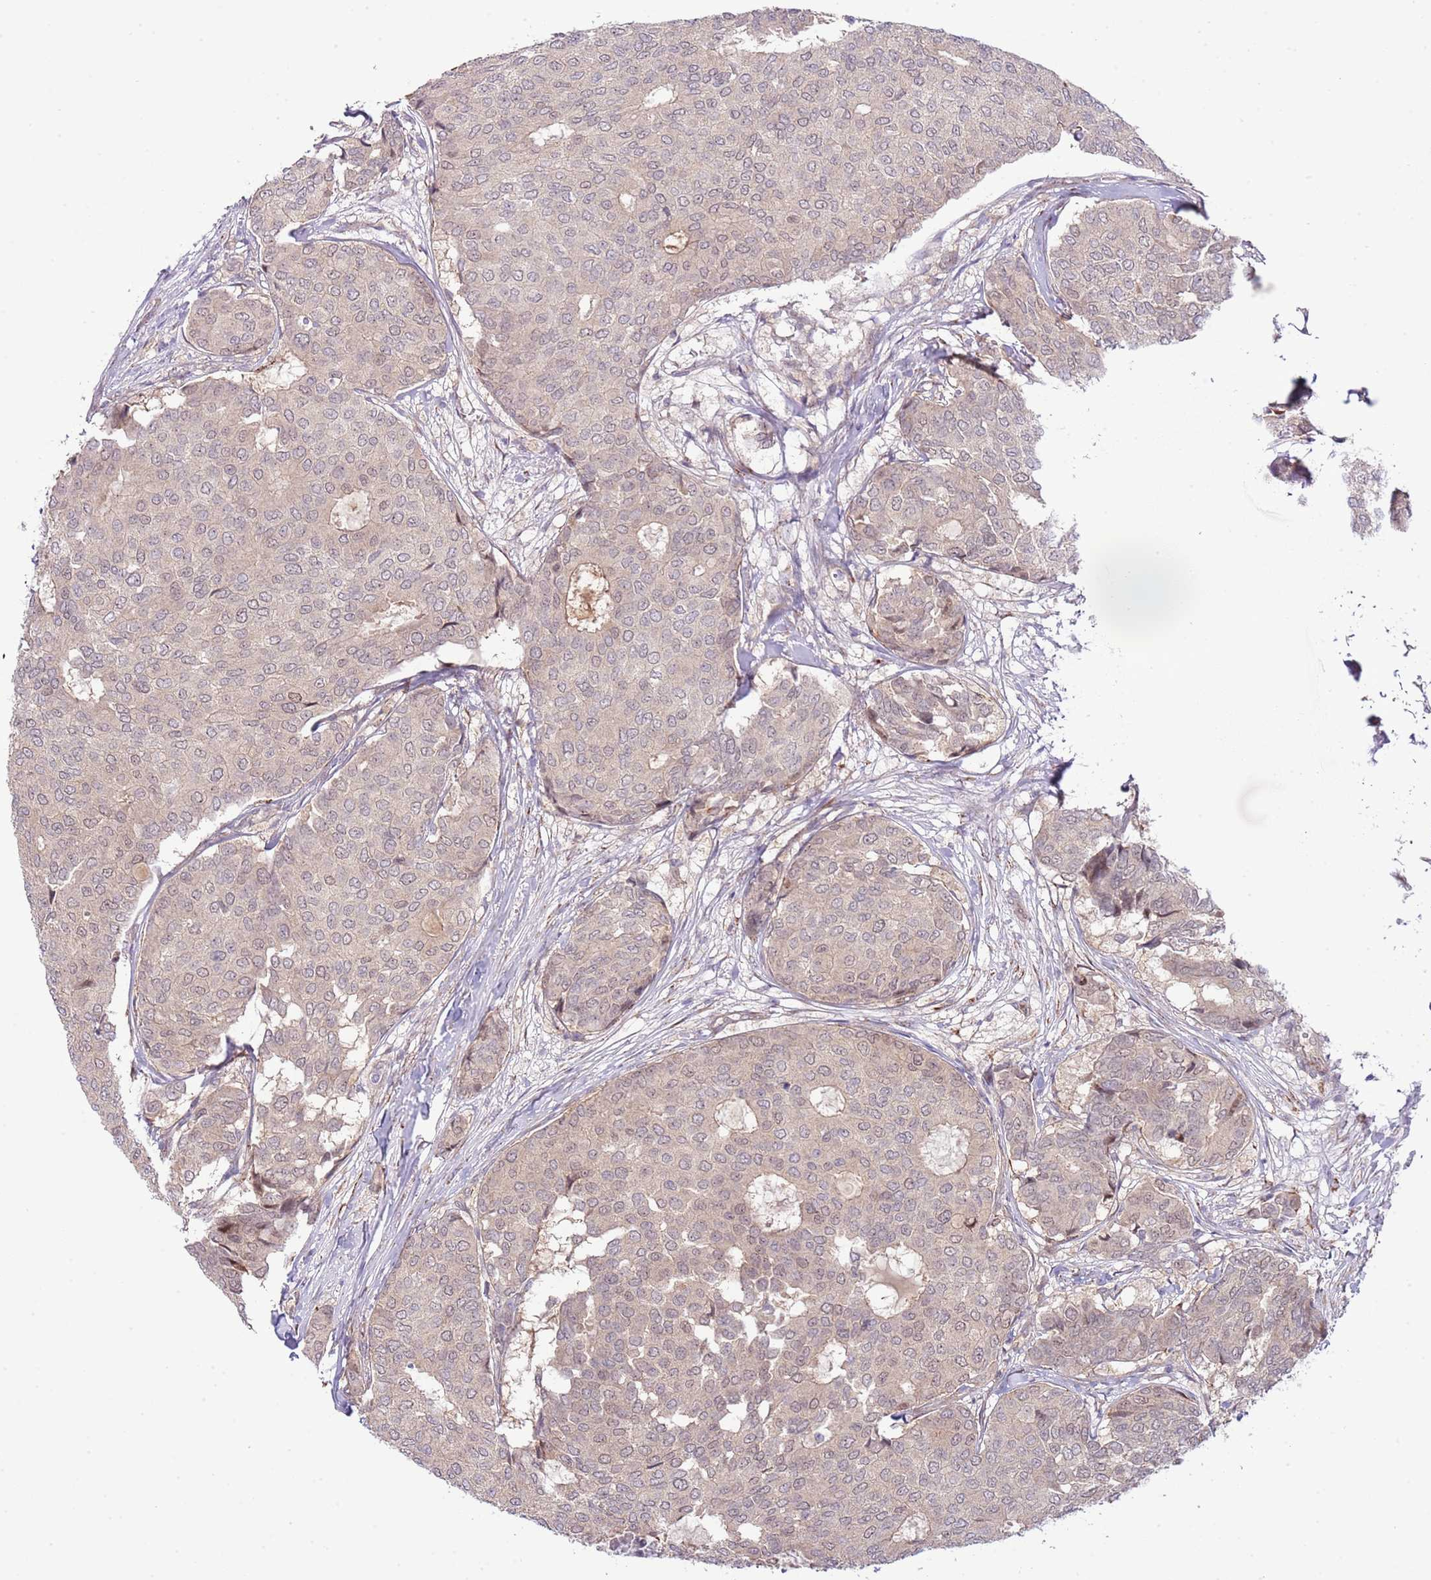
{"staining": {"intensity": "weak", "quantity": "<25%", "location": "cytoplasmic/membranous,nuclear"}, "tissue": "breast cancer", "cell_type": "Tumor cells", "image_type": "cancer", "snomed": [{"axis": "morphology", "description": "Duct carcinoma"}, {"axis": "topography", "description": "Breast"}], "caption": "This is an IHC micrograph of breast cancer (infiltrating ductal carcinoma). There is no expression in tumor cells.", "gene": "CHD1", "patient": {"sex": "female", "age": 75}}